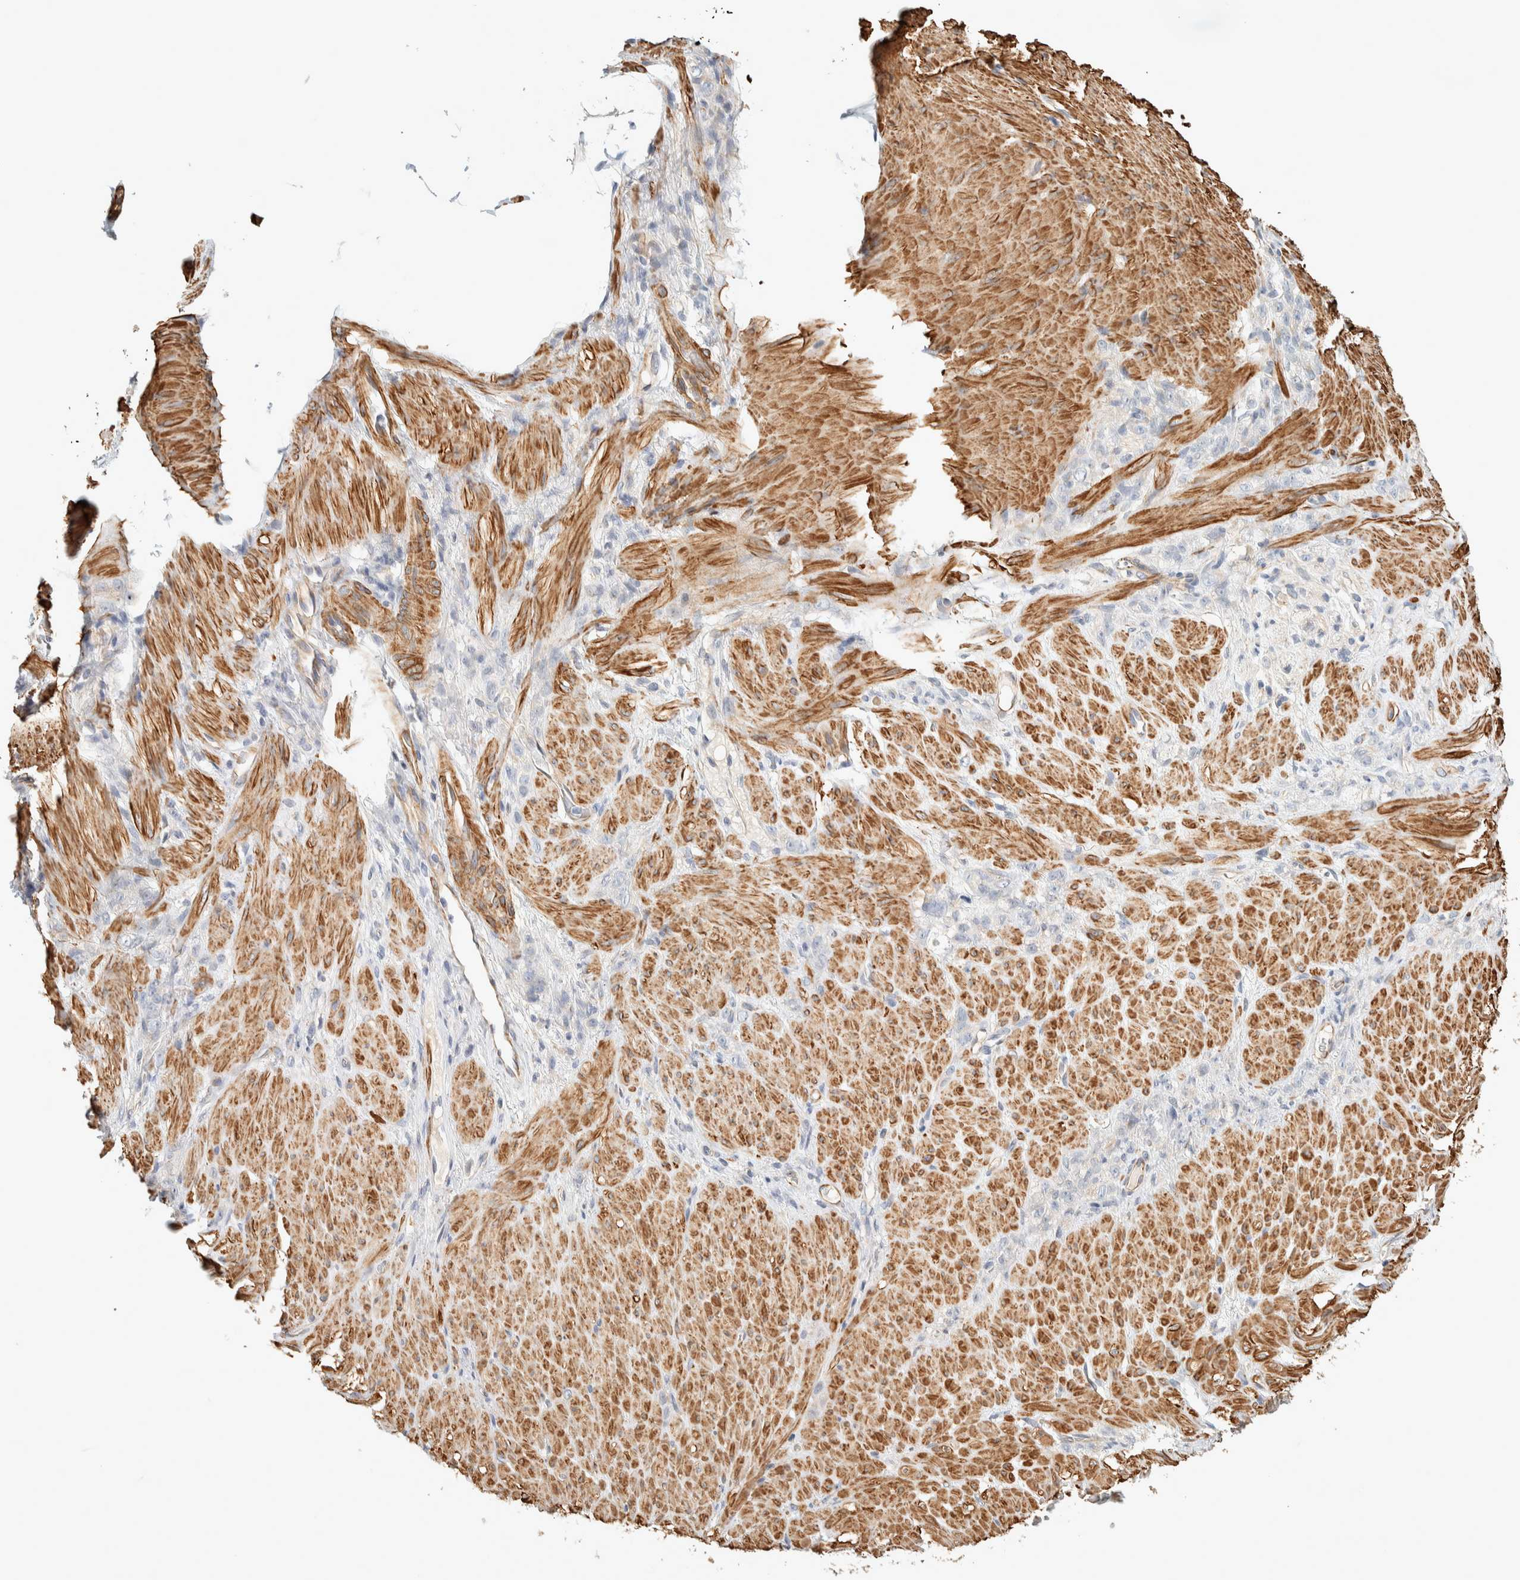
{"staining": {"intensity": "negative", "quantity": "none", "location": "none"}, "tissue": "stomach cancer", "cell_type": "Tumor cells", "image_type": "cancer", "snomed": [{"axis": "morphology", "description": "Normal tissue, NOS"}, {"axis": "morphology", "description": "Adenocarcinoma, NOS"}, {"axis": "topography", "description": "Stomach"}], "caption": "Tumor cells show no significant expression in stomach cancer.", "gene": "CDR2", "patient": {"sex": "male", "age": 82}}